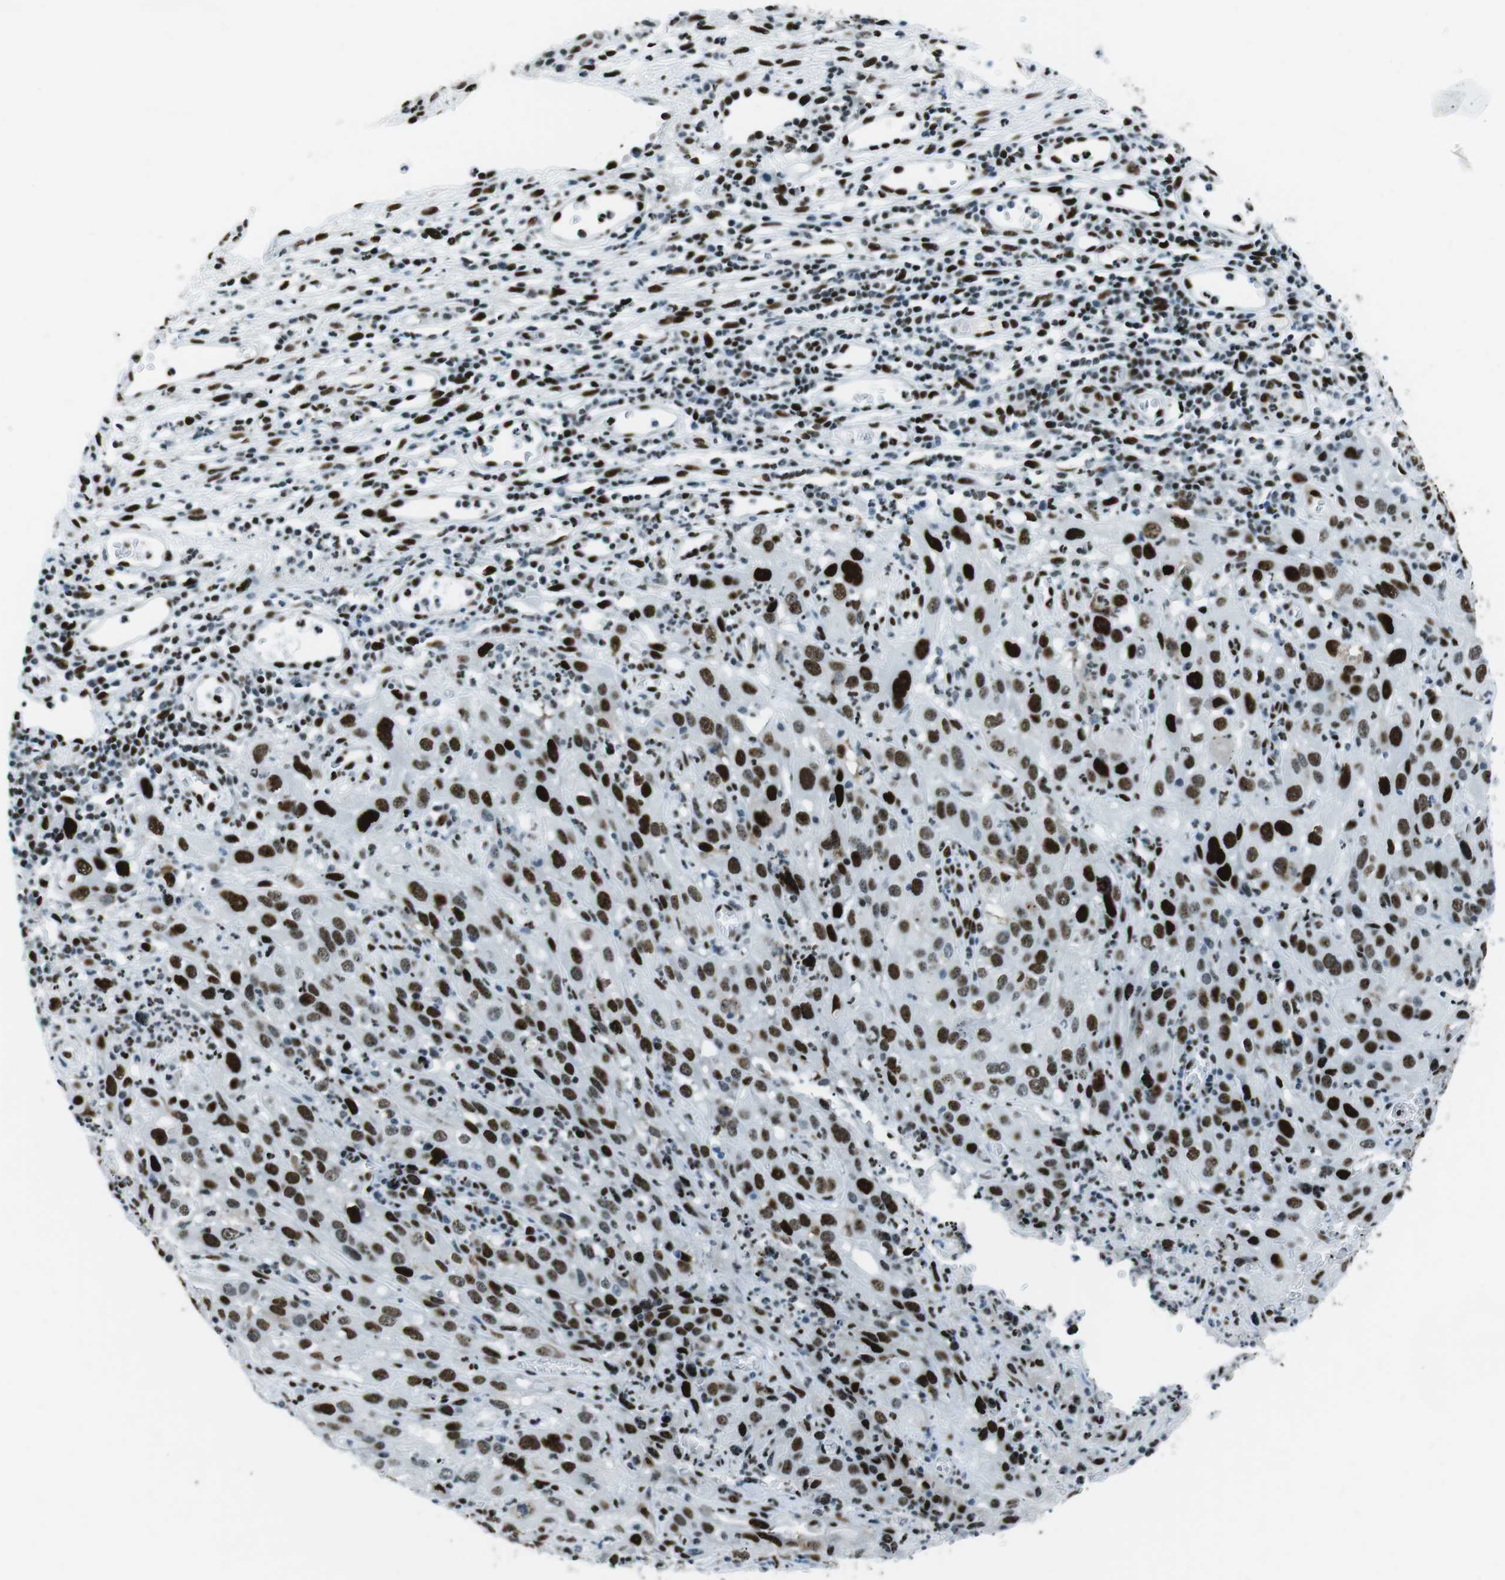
{"staining": {"intensity": "strong", "quantity": ">75%", "location": "nuclear"}, "tissue": "cervical cancer", "cell_type": "Tumor cells", "image_type": "cancer", "snomed": [{"axis": "morphology", "description": "Squamous cell carcinoma, NOS"}, {"axis": "topography", "description": "Cervix"}], "caption": "Protein staining shows strong nuclear positivity in about >75% of tumor cells in squamous cell carcinoma (cervical). (DAB = brown stain, brightfield microscopy at high magnification).", "gene": "PML", "patient": {"sex": "female", "age": 32}}